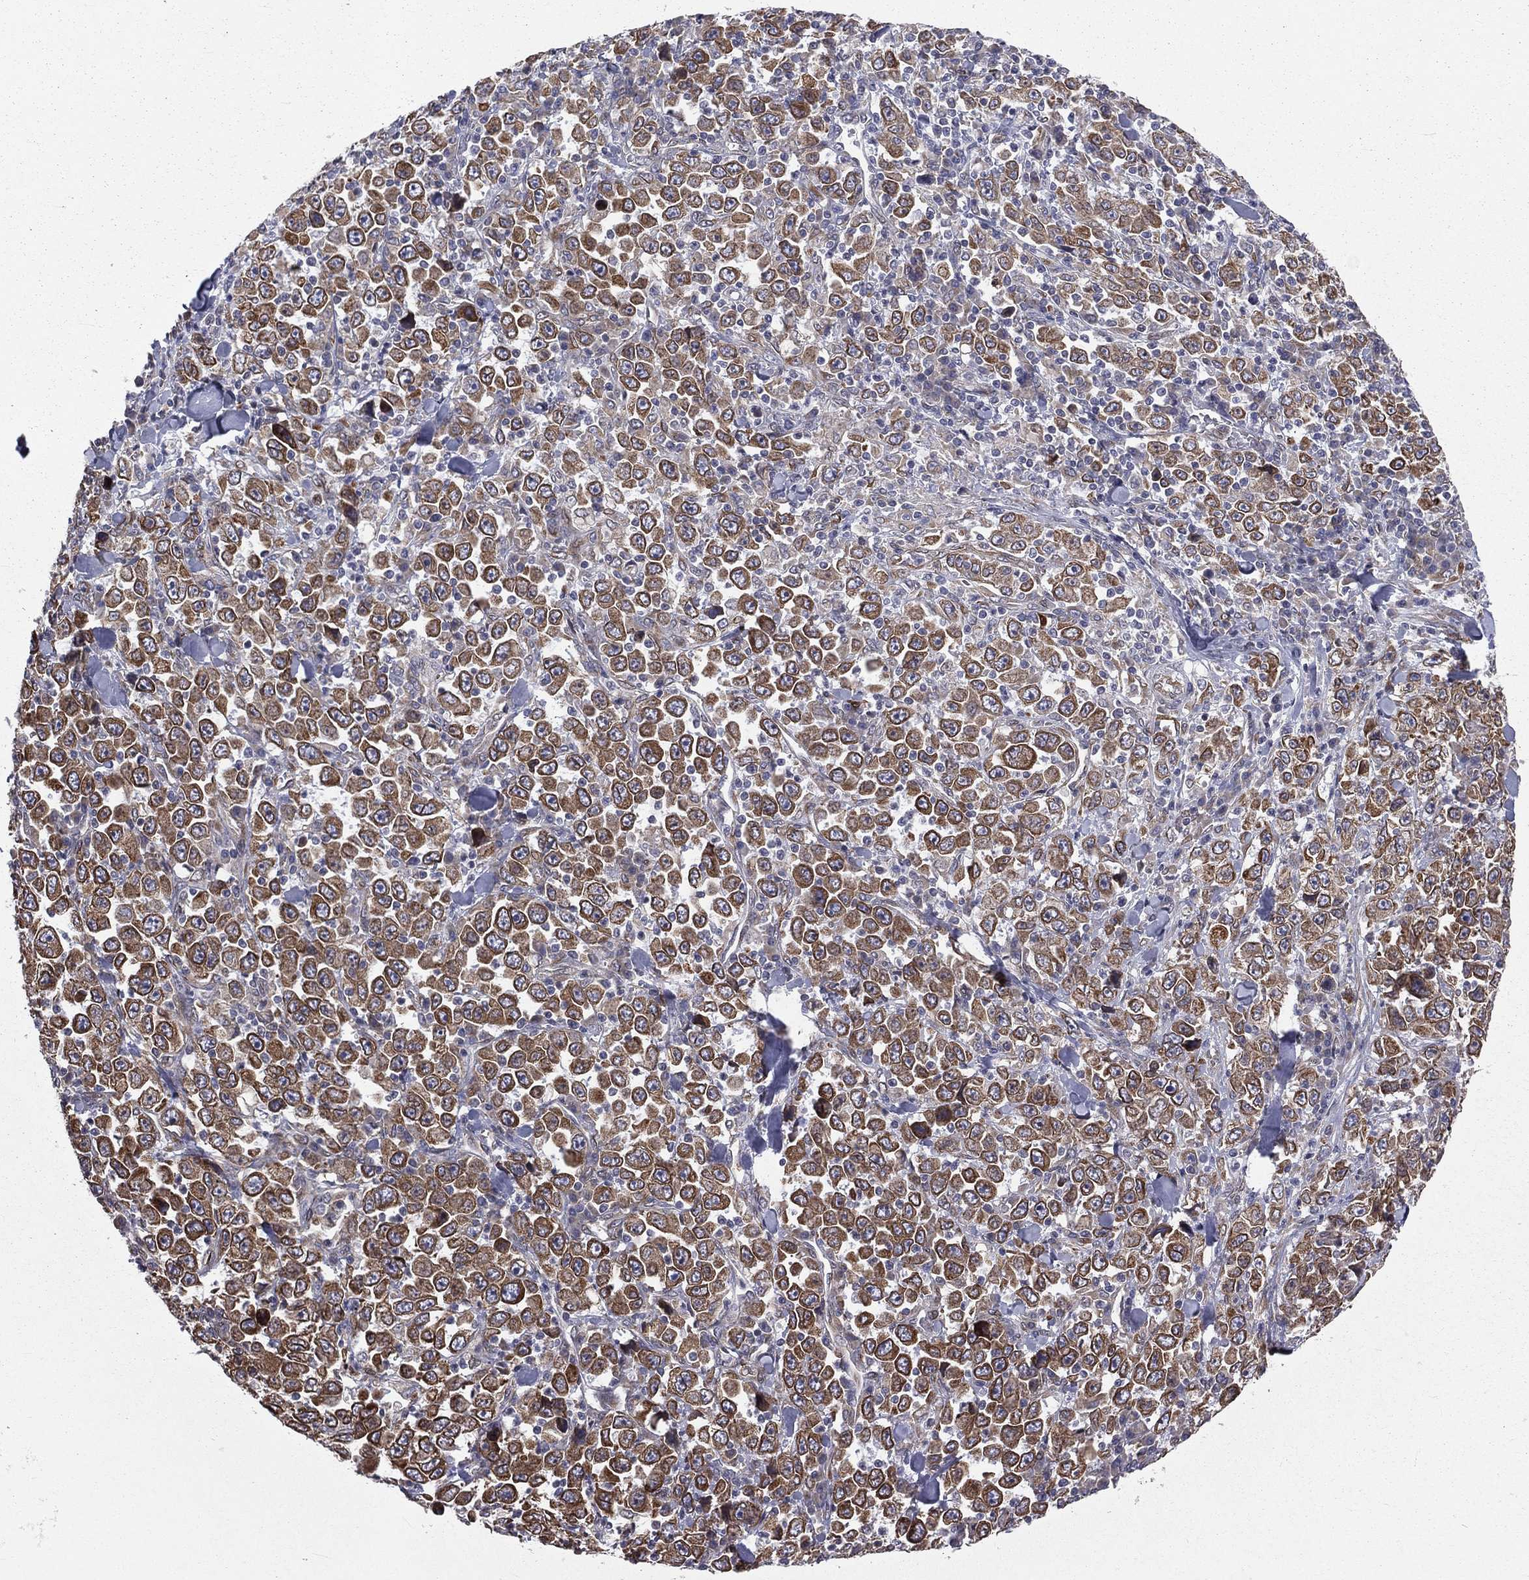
{"staining": {"intensity": "moderate", "quantity": ">75%", "location": "cytoplasmic/membranous"}, "tissue": "stomach cancer", "cell_type": "Tumor cells", "image_type": "cancer", "snomed": [{"axis": "morphology", "description": "Normal tissue, NOS"}, {"axis": "morphology", "description": "Adenocarcinoma, NOS"}, {"axis": "topography", "description": "Stomach, upper"}, {"axis": "topography", "description": "Stomach"}], "caption": "Human adenocarcinoma (stomach) stained with a brown dye exhibits moderate cytoplasmic/membranous positive positivity in approximately >75% of tumor cells.", "gene": "PGRMC1", "patient": {"sex": "male", "age": 59}}